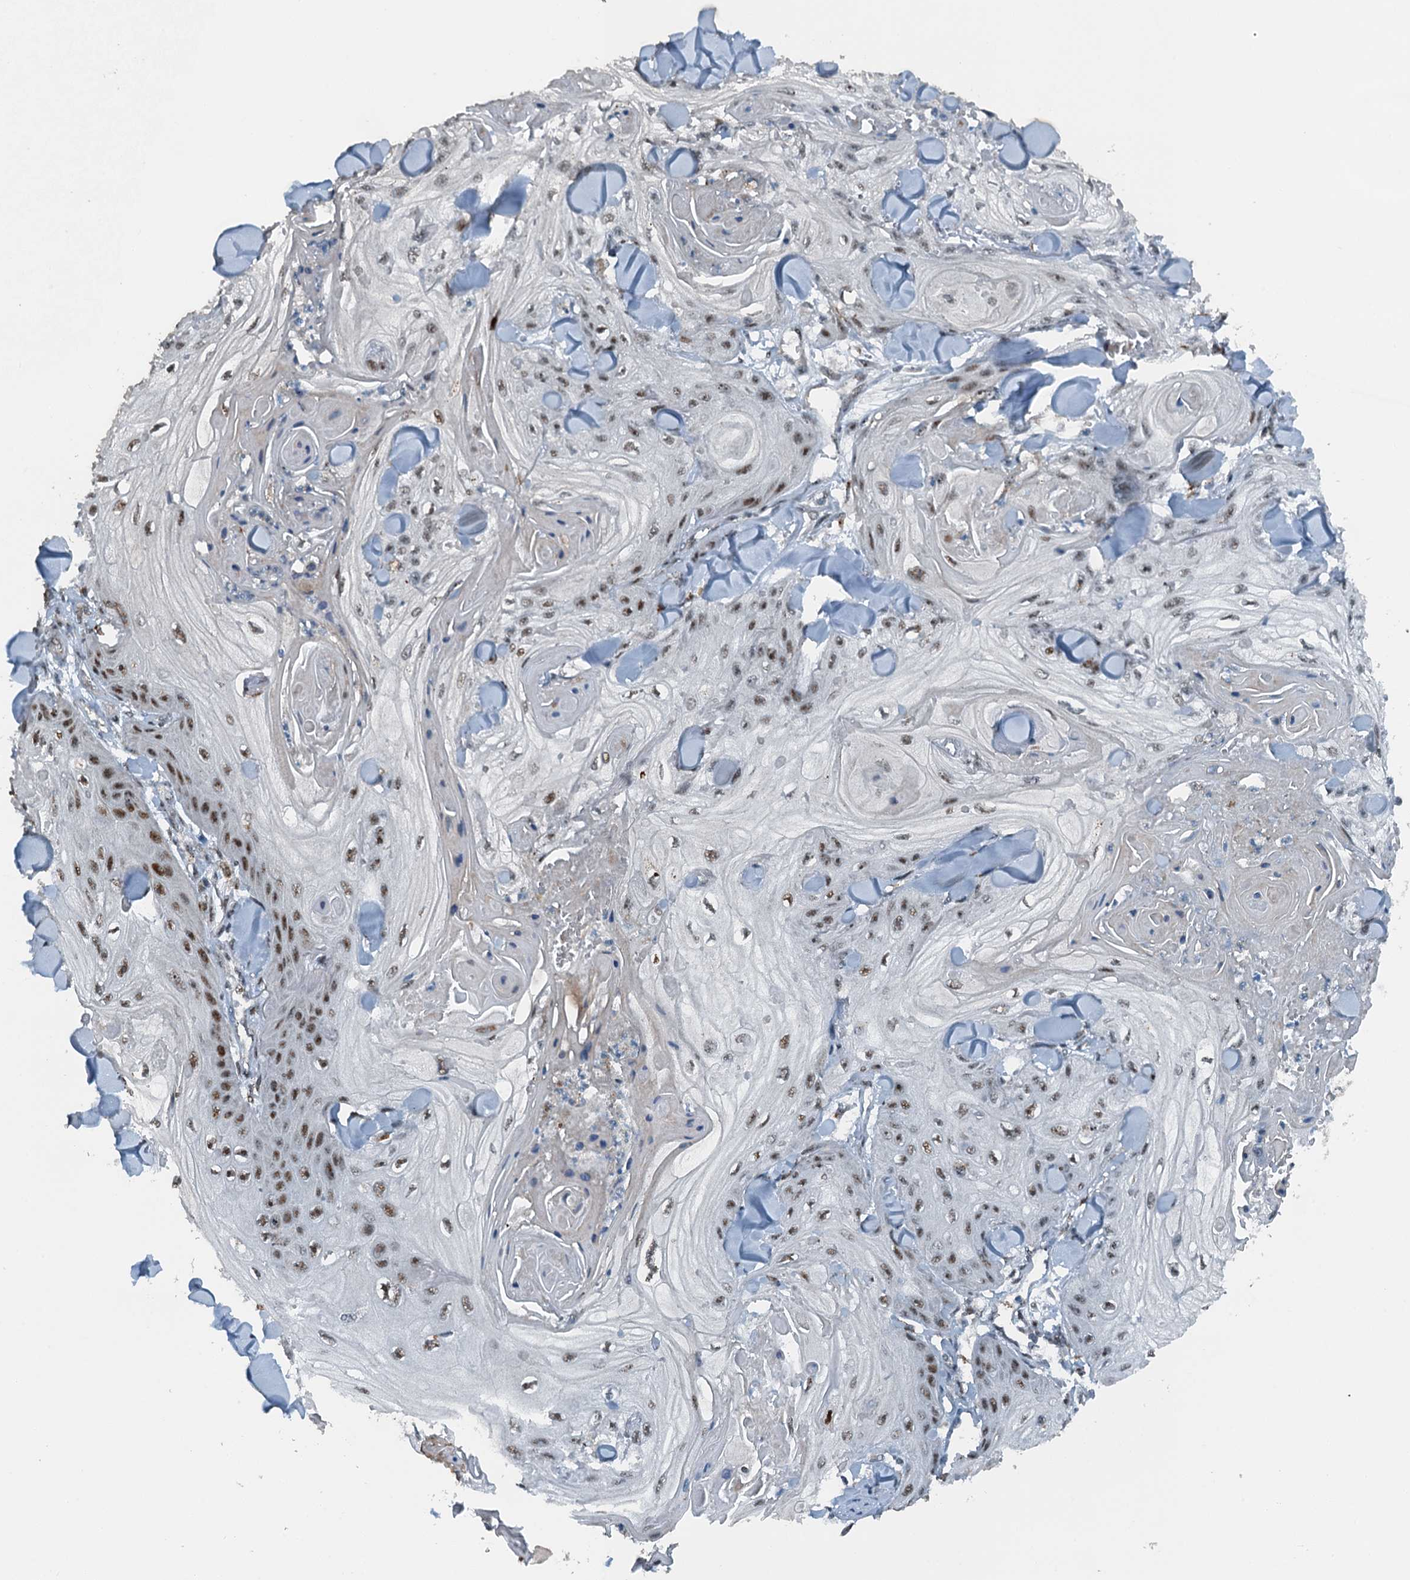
{"staining": {"intensity": "moderate", "quantity": ">75%", "location": "nuclear"}, "tissue": "skin cancer", "cell_type": "Tumor cells", "image_type": "cancer", "snomed": [{"axis": "morphology", "description": "Squamous cell carcinoma, NOS"}, {"axis": "topography", "description": "Skin"}], "caption": "Protein expression analysis of human skin squamous cell carcinoma reveals moderate nuclear staining in approximately >75% of tumor cells. Using DAB (3,3'-diaminobenzidine) (brown) and hematoxylin (blue) stains, captured at high magnification using brightfield microscopy.", "gene": "BMERB1", "patient": {"sex": "male", "age": 74}}